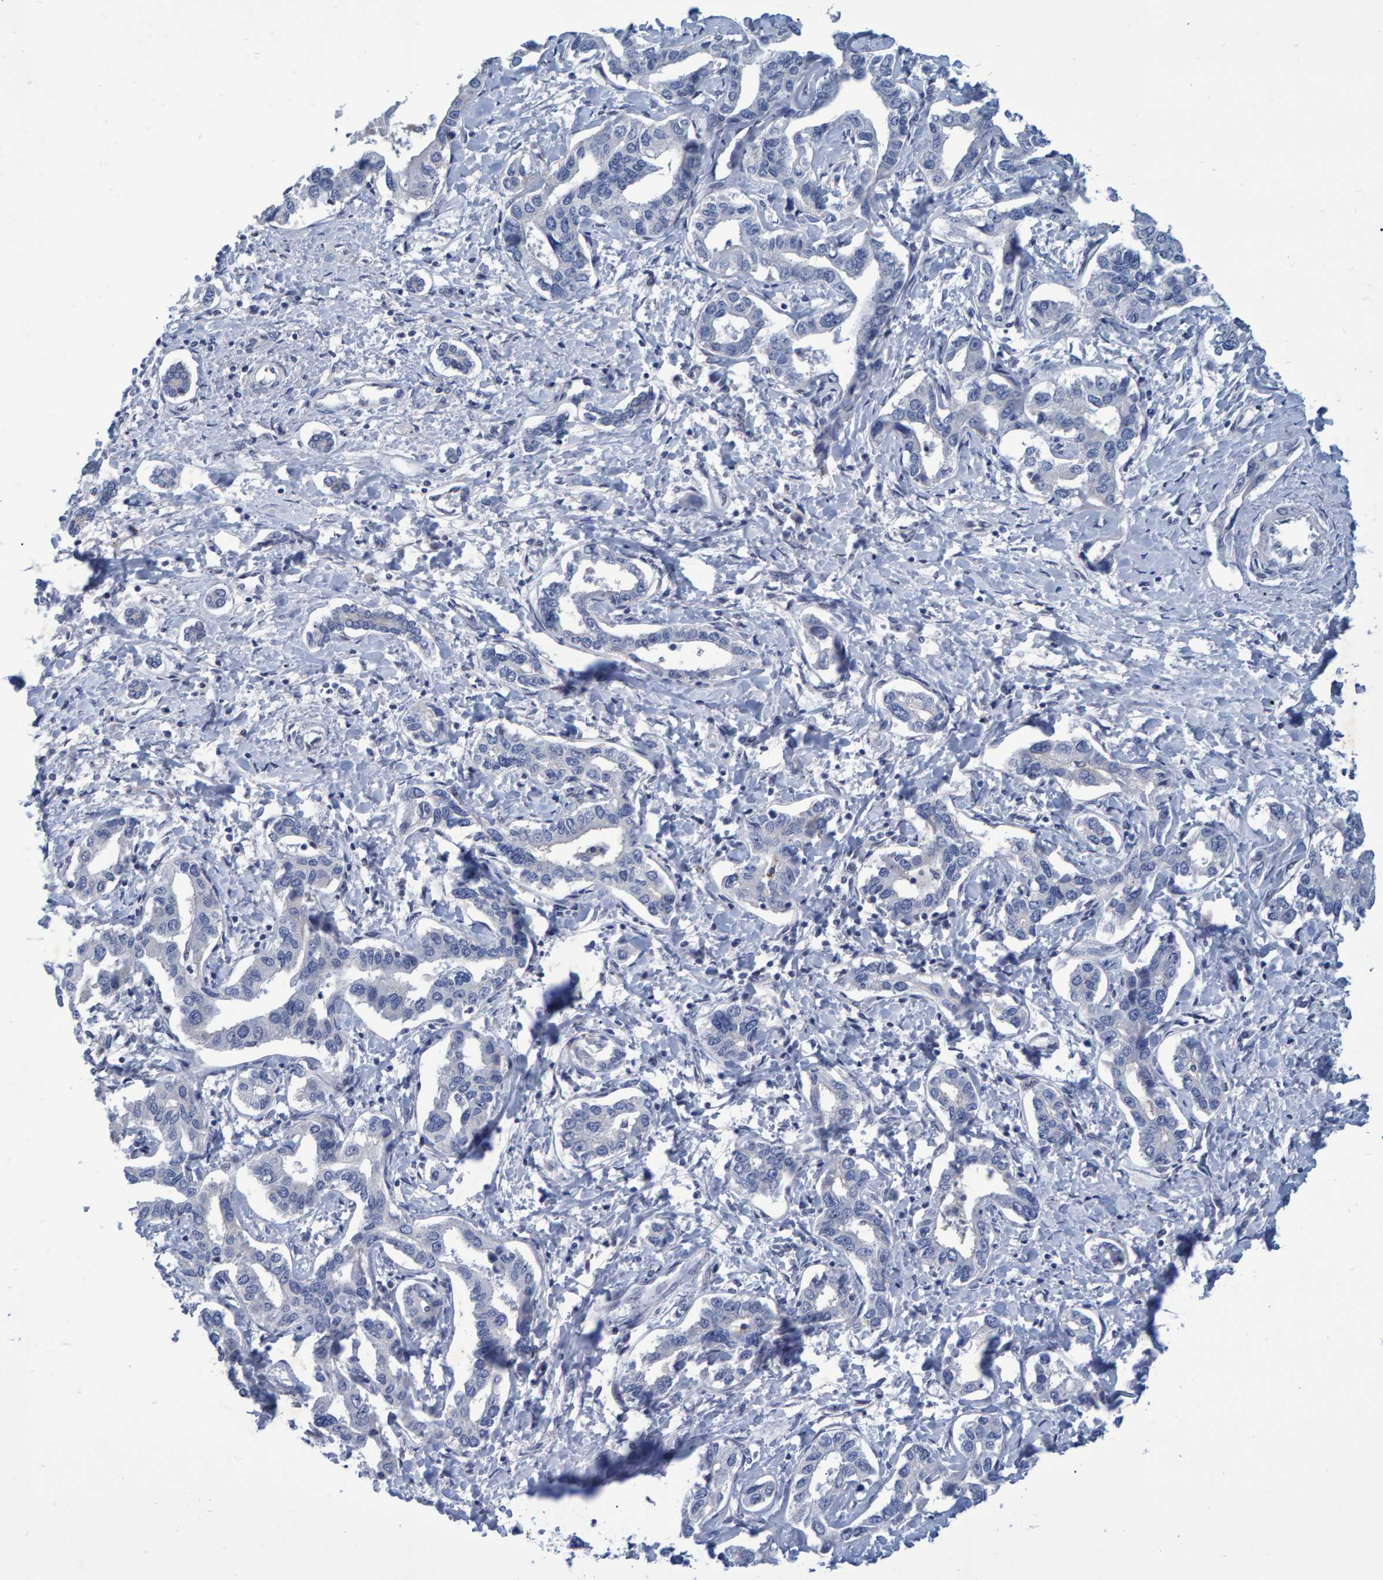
{"staining": {"intensity": "negative", "quantity": "none", "location": "none"}, "tissue": "liver cancer", "cell_type": "Tumor cells", "image_type": "cancer", "snomed": [{"axis": "morphology", "description": "Cholangiocarcinoma"}, {"axis": "topography", "description": "Liver"}], "caption": "This is an IHC photomicrograph of human liver cancer. There is no positivity in tumor cells.", "gene": "QKI", "patient": {"sex": "male", "age": 59}}